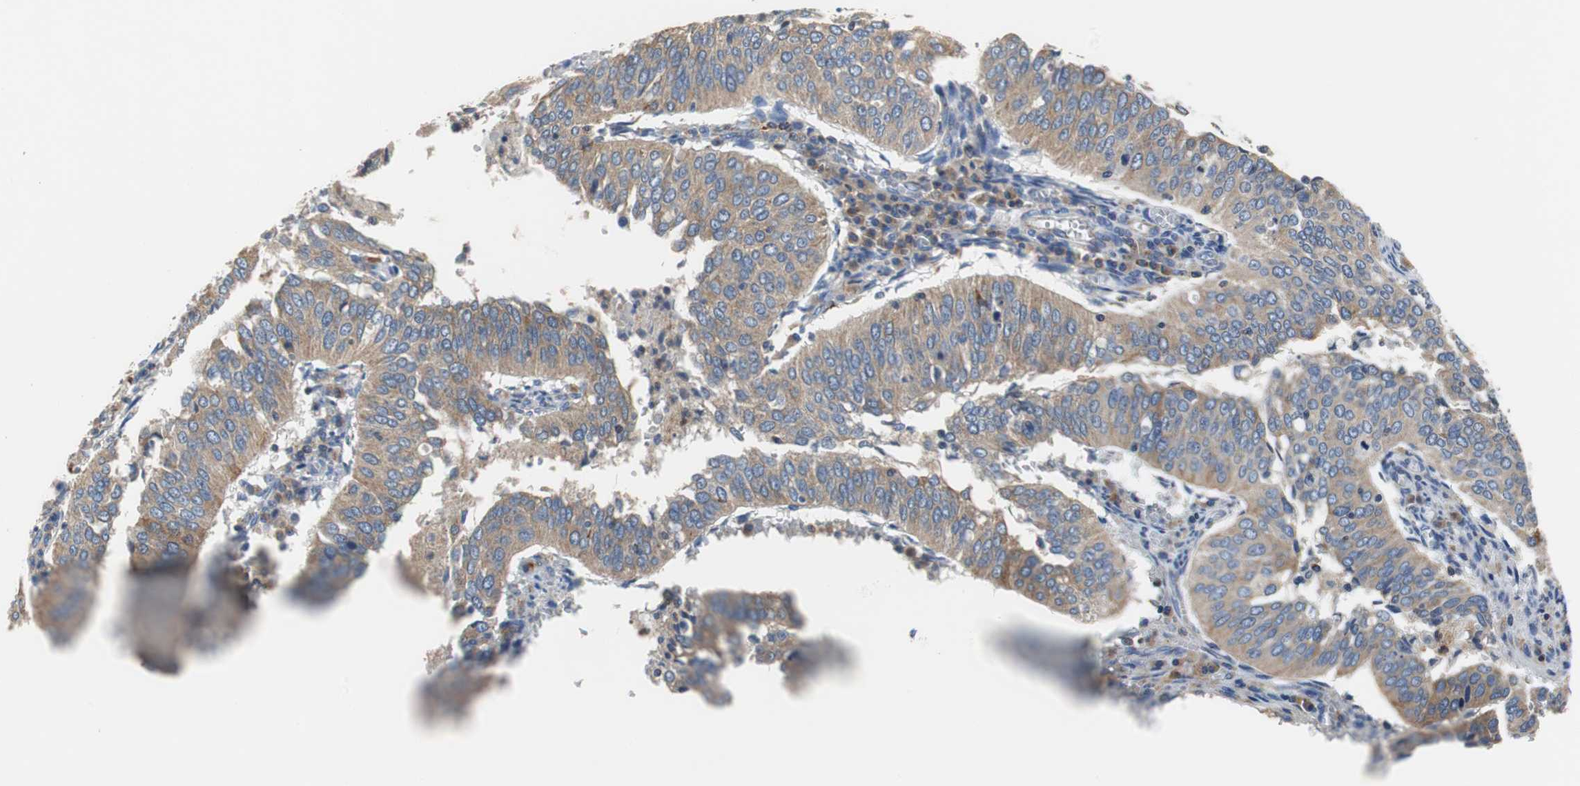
{"staining": {"intensity": "moderate", "quantity": ">75%", "location": "cytoplasmic/membranous"}, "tissue": "cervical cancer", "cell_type": "Tumor cells", "image_type": "cancer", "snomed": [{"axis": "morphology", "description": "Squamous cell carcinoma, NOS"}, {"axis": "topography", "description": "Cervix"}], "caption": "There is medium levels of moderate cytoplasmic/membranous expression in tumor cells of cervical cancer (squamous cell carcinoma), as demonstrated by immunohistochemical staining (brown color).", "gene": "VAMP8", "patient": {"sex": "female", "age": 39}}